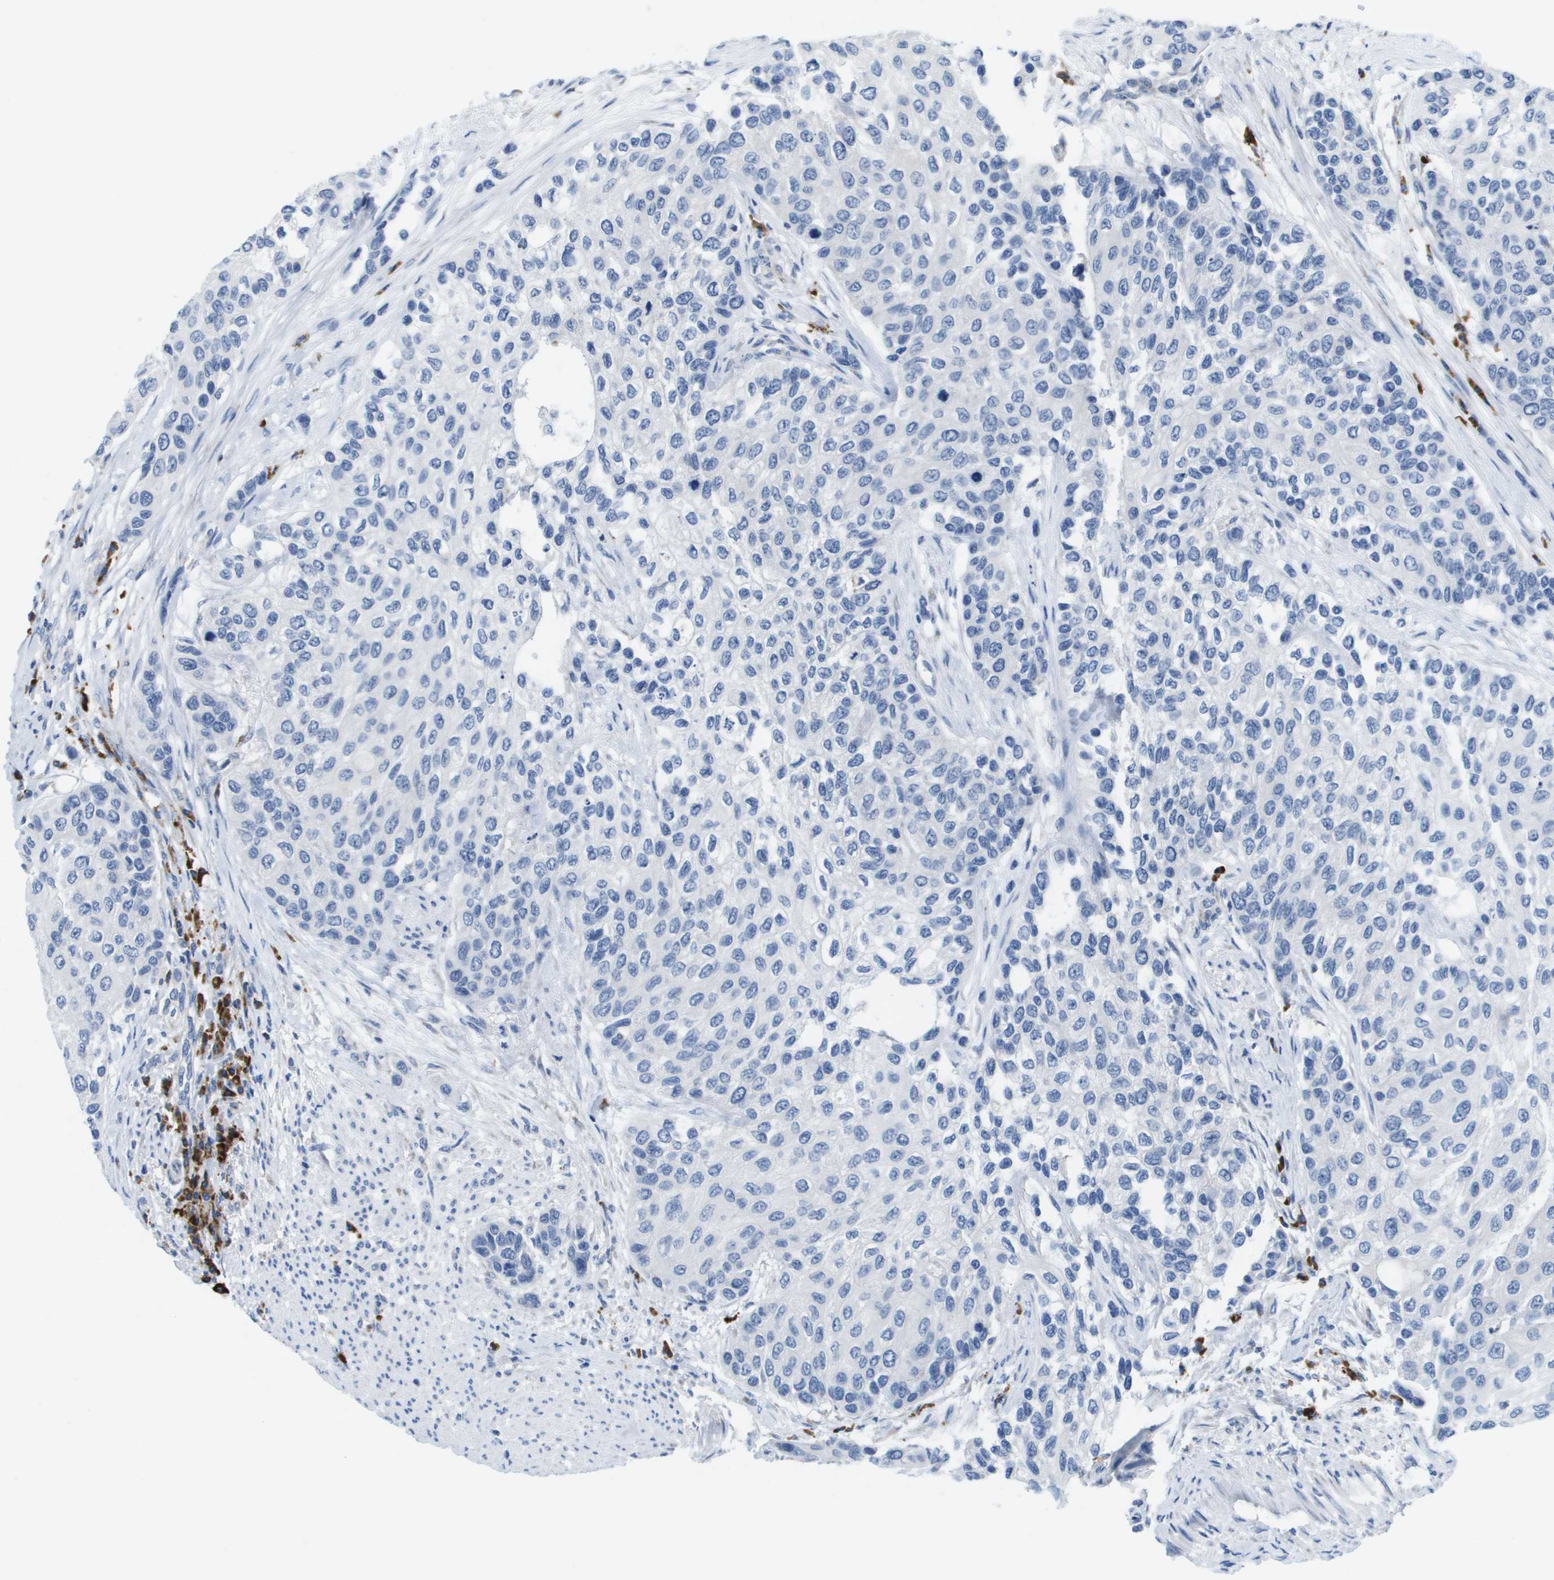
{"staining": {"intensity": "negative", "quantity": "none", "location": "none"}, "tissue": "urothelial cancer", "cell_type": "Tumor cells", "image_type": "cancer", "snomed": [{"axis": "morphology", "description": "Urothelial carcinoma, High grade"}, {"axis": "topography", "description": "Urinary bladder"}], "caption": "Protein analysis of urothelial carcinoma (high-grade) reveals no significant expression in tumor cells. (DAB immunohistochemistry with hematoxylin counter stain).", "gene": "CD3G", "patient": {"sex": "female", "age": 56}}